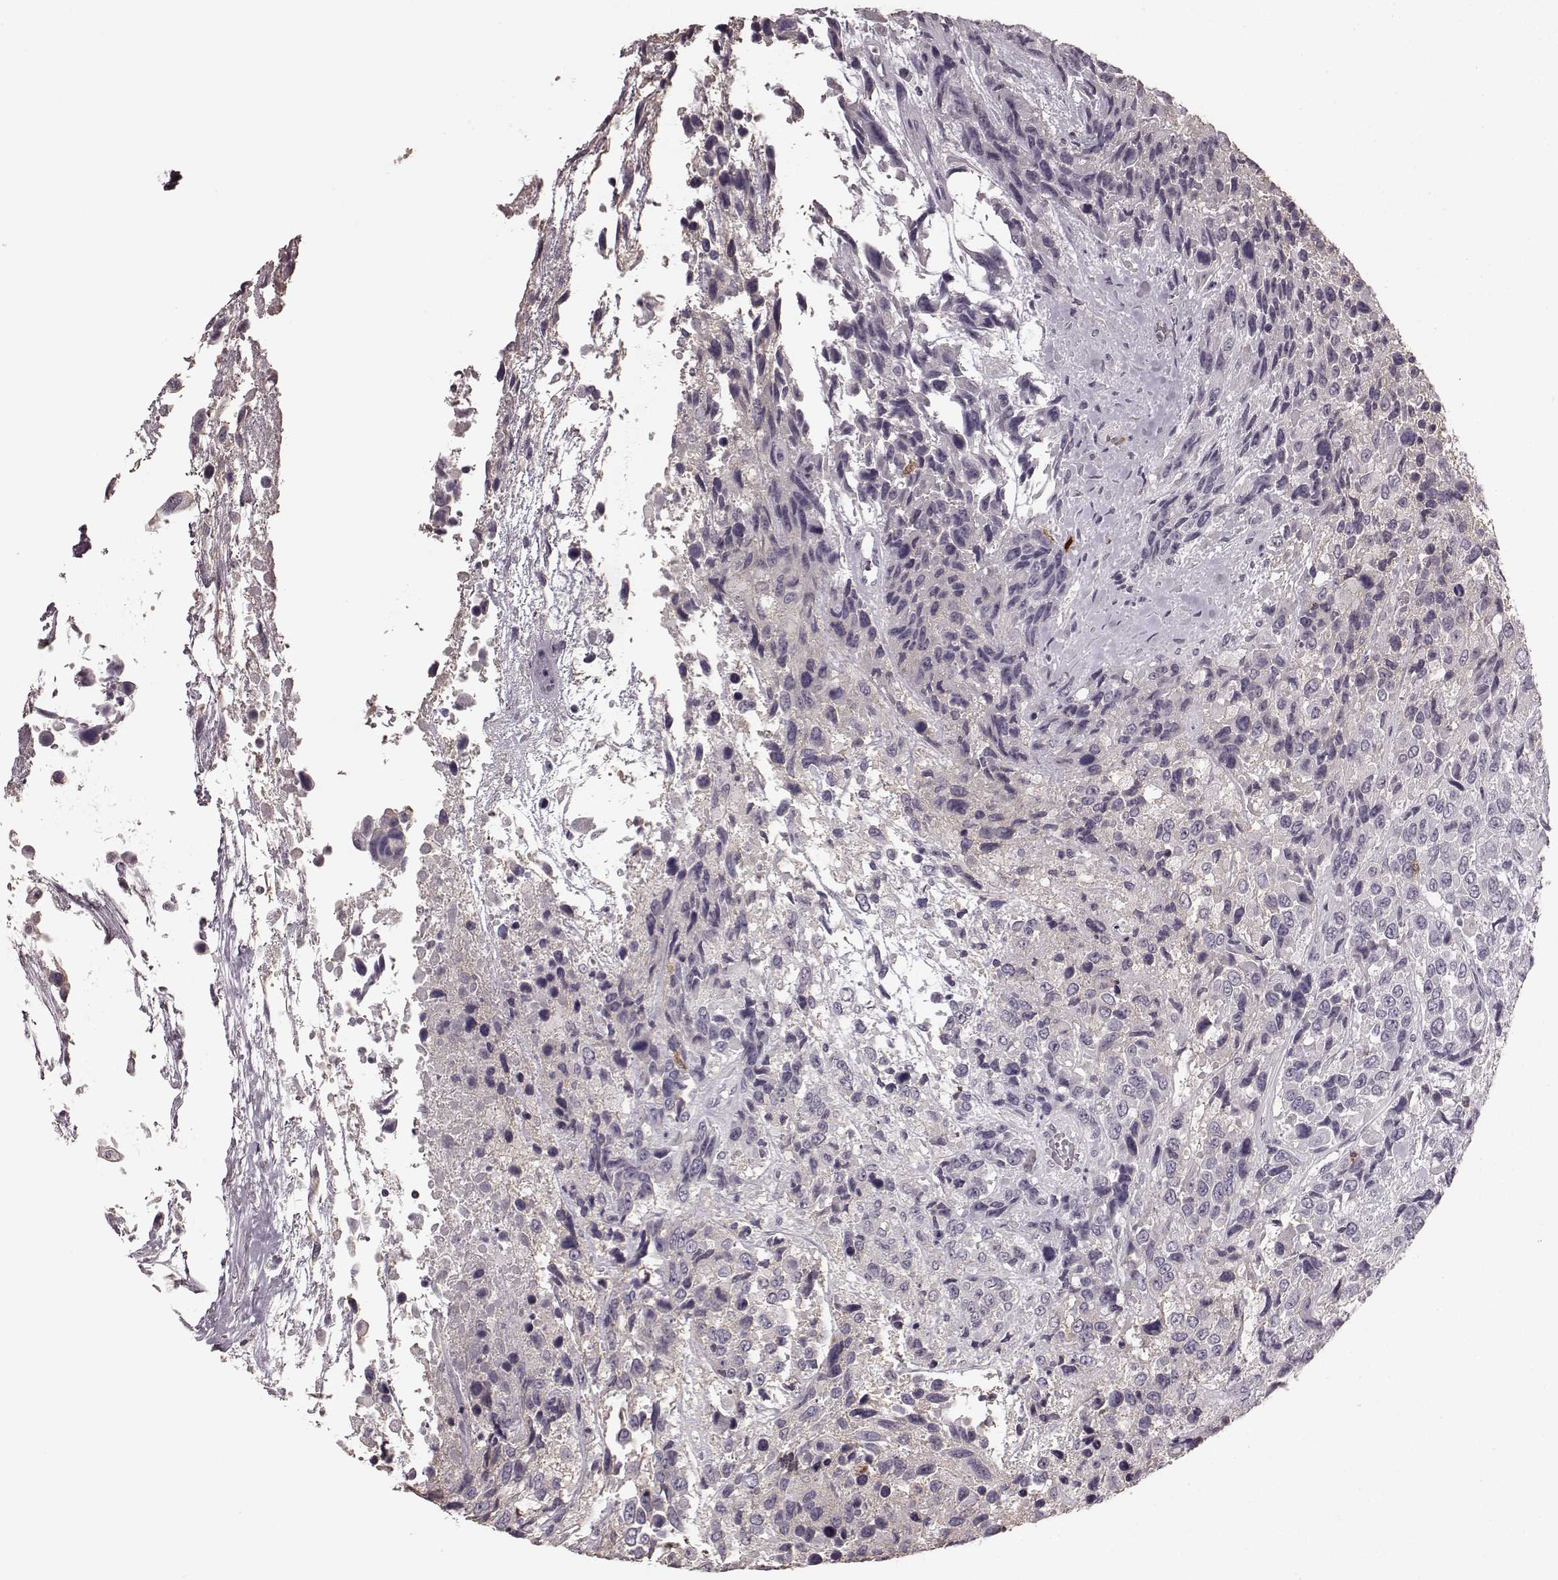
{"staining": {"intensity": "negative", "quantity": "none", "location": "none"}, "tissue": "urothelial cancer", "cell_type": "Tumor cells", "image_type": "cancer", "snomed": [{"axis": "morphology", "description": "Urothelial carcinoma, High grade"}, {"axis": "topography", "description": "Urinary bladder"}], "caption": "Urothelial carcinoma (high-grade) was stained to show a protein in brown. There is no significant staining in tumor cells.", "gene": "CD28", "patient": {"sex": "female", "age": 70}}